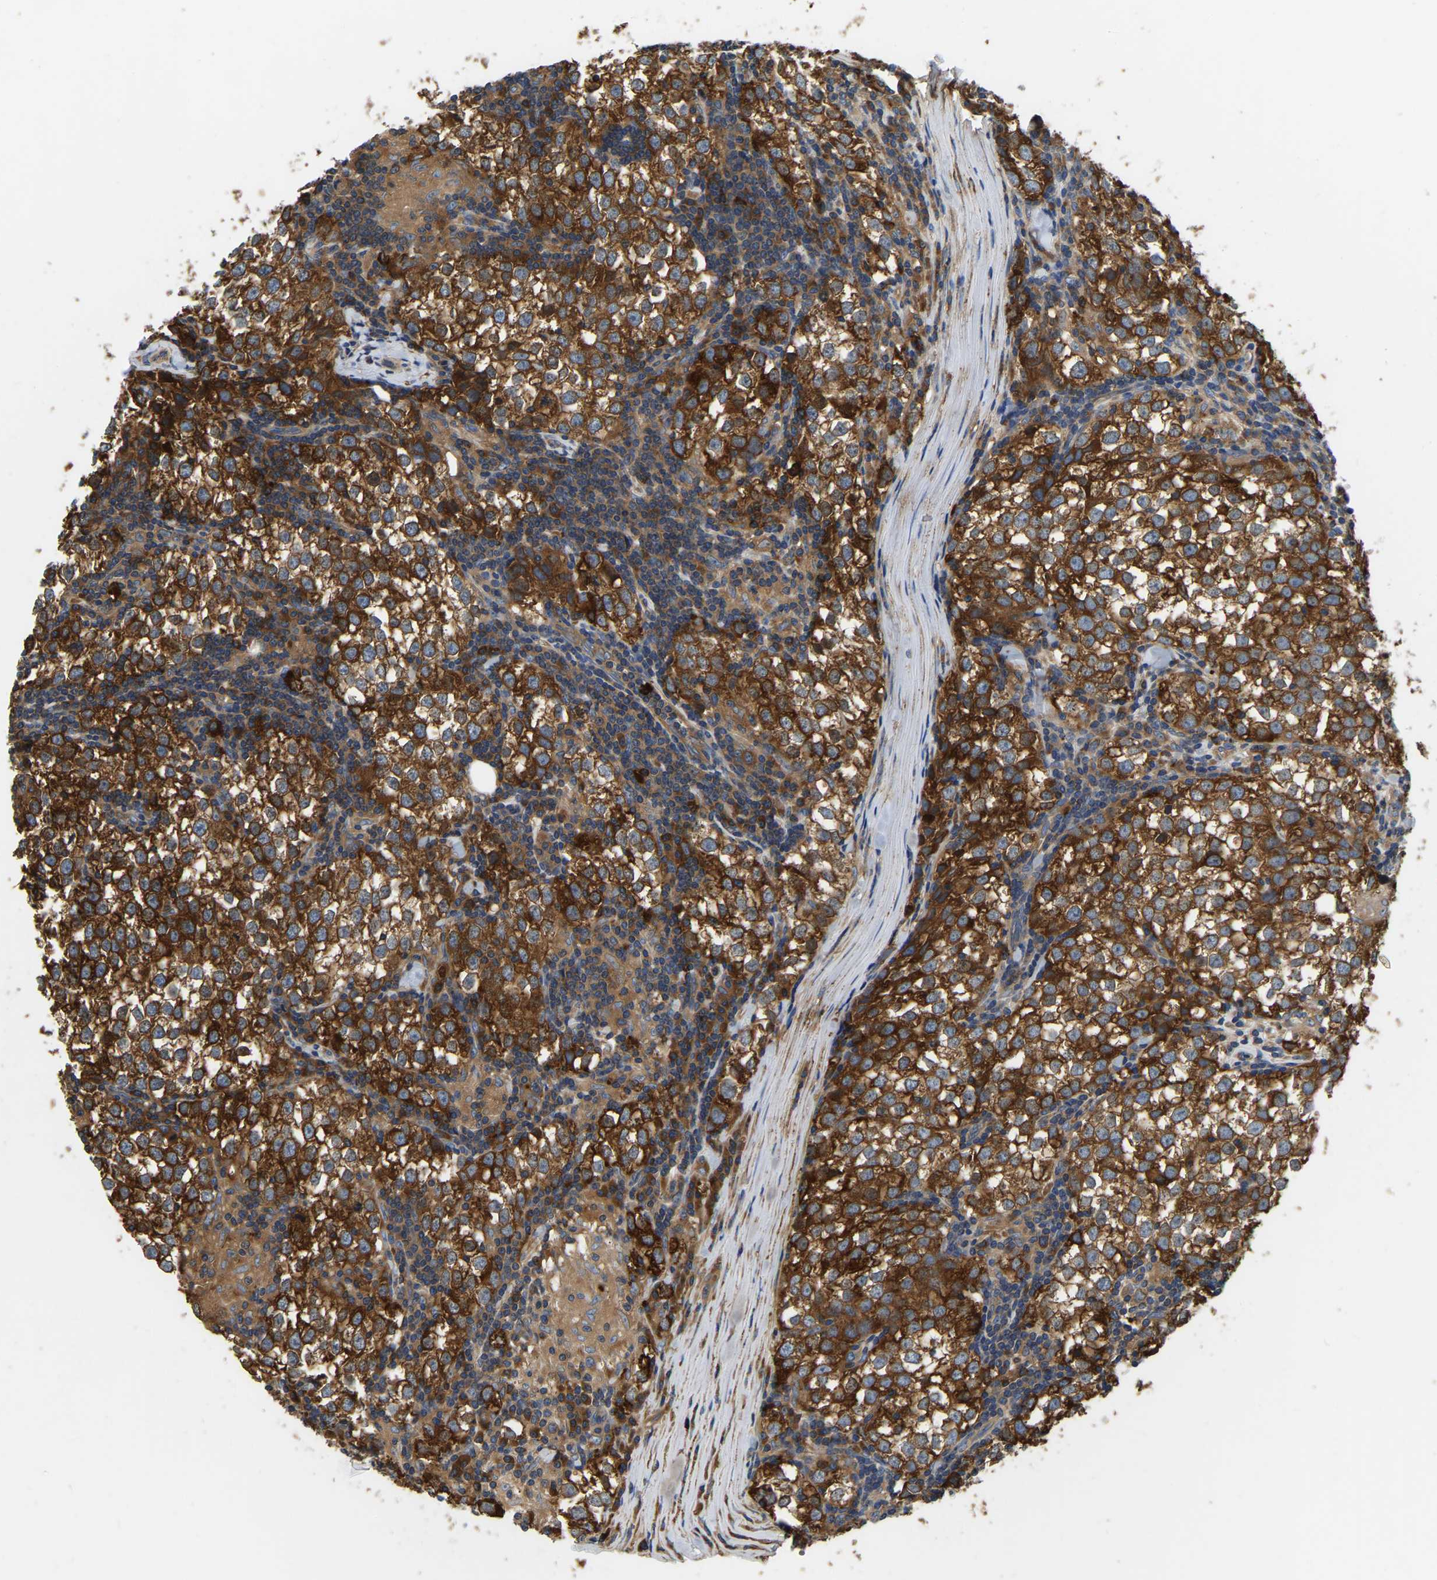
{"staining": {"intensity": "strong", "quantity": ">75%", "location": "cytoplasmic/membranous"}, "tissue": "testis cancer", "cell_type": "Tumor cells", "image_type": "cancer", "snomed": [{"axis": "morphology", "description": "Seminoma, NOS"}, {"axis": "morphology", "description": "Carcinoma, Embryonal, NOS"}, {"axis": "topography", "description": "Testis"}], "caption": "Immunohistochemistry staining of testis cancer (embryonal carcinoma), which reveals high levels of strong cytoplasmic/membranous expression in about >75% of tumor cells indicating strong cytoplasmic/membranous protein positivity. The staining was performed using DAB (brown) for protein detection and nuclei were counterstained in hematoxylin (blue).", "gene": "GARS1", "patient": {"sex": "male", "age": 36}}